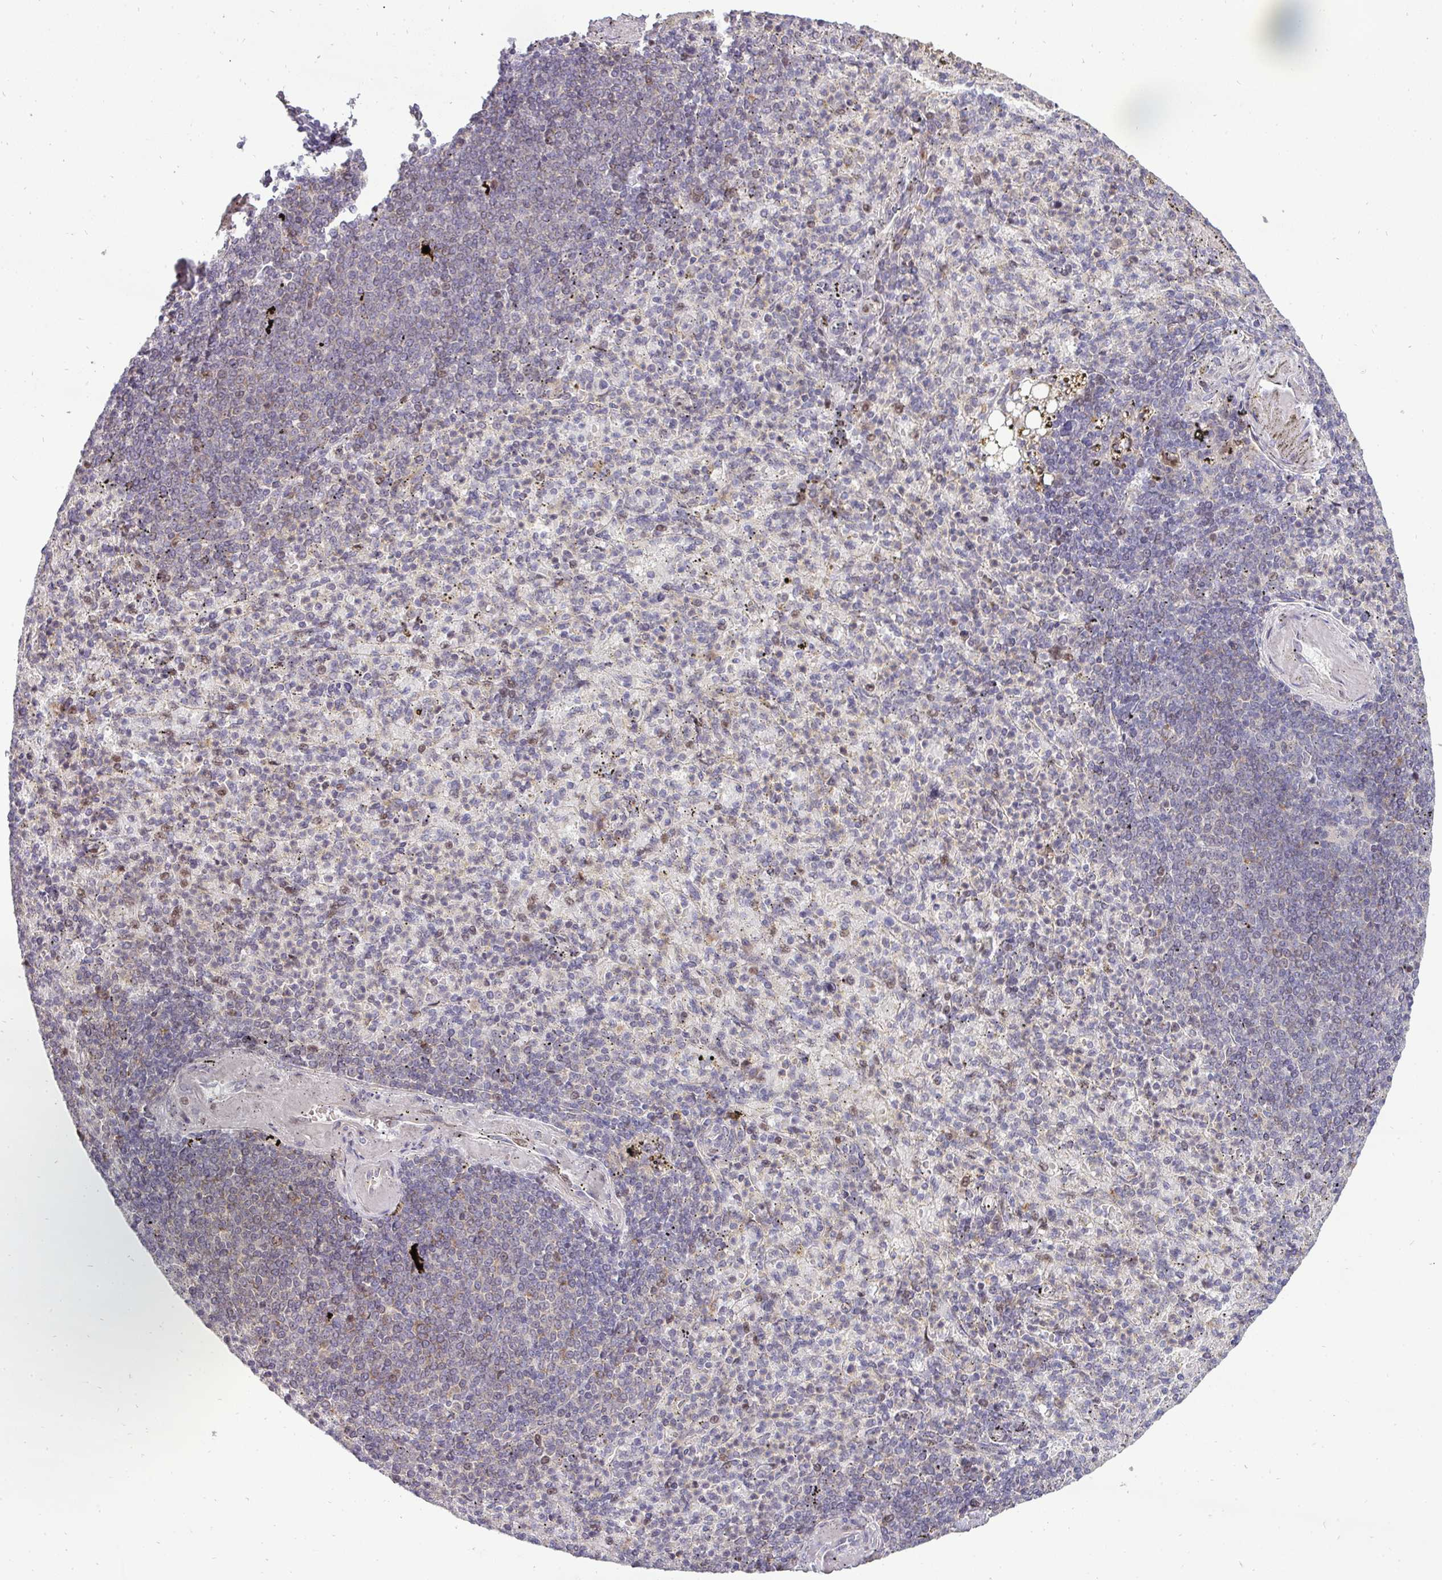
{"staining": {"intensity": "moderate", "quantity": "<25%", "location": "nuclear"}, "tissue": "spleen", "cell_type": "Cells in red pulp", "image_type": "normal", "snomed": [{"axis": "morphology", "description": "Normal tissue, NOS"}, {"axis": "topography", "description": "Spleen"}], "caption": "Immunohistochemistry (IHC) micrograph of normal spleen: spleen stained using immunohistochemistry (IHC) reveals low levels of moderate protein expression localized specifically in the nuclear of cells in red pulp, appearing as a nuclear brown color.", "gene": "MAZ", "patient": {"sex": "female", "age": 74}}